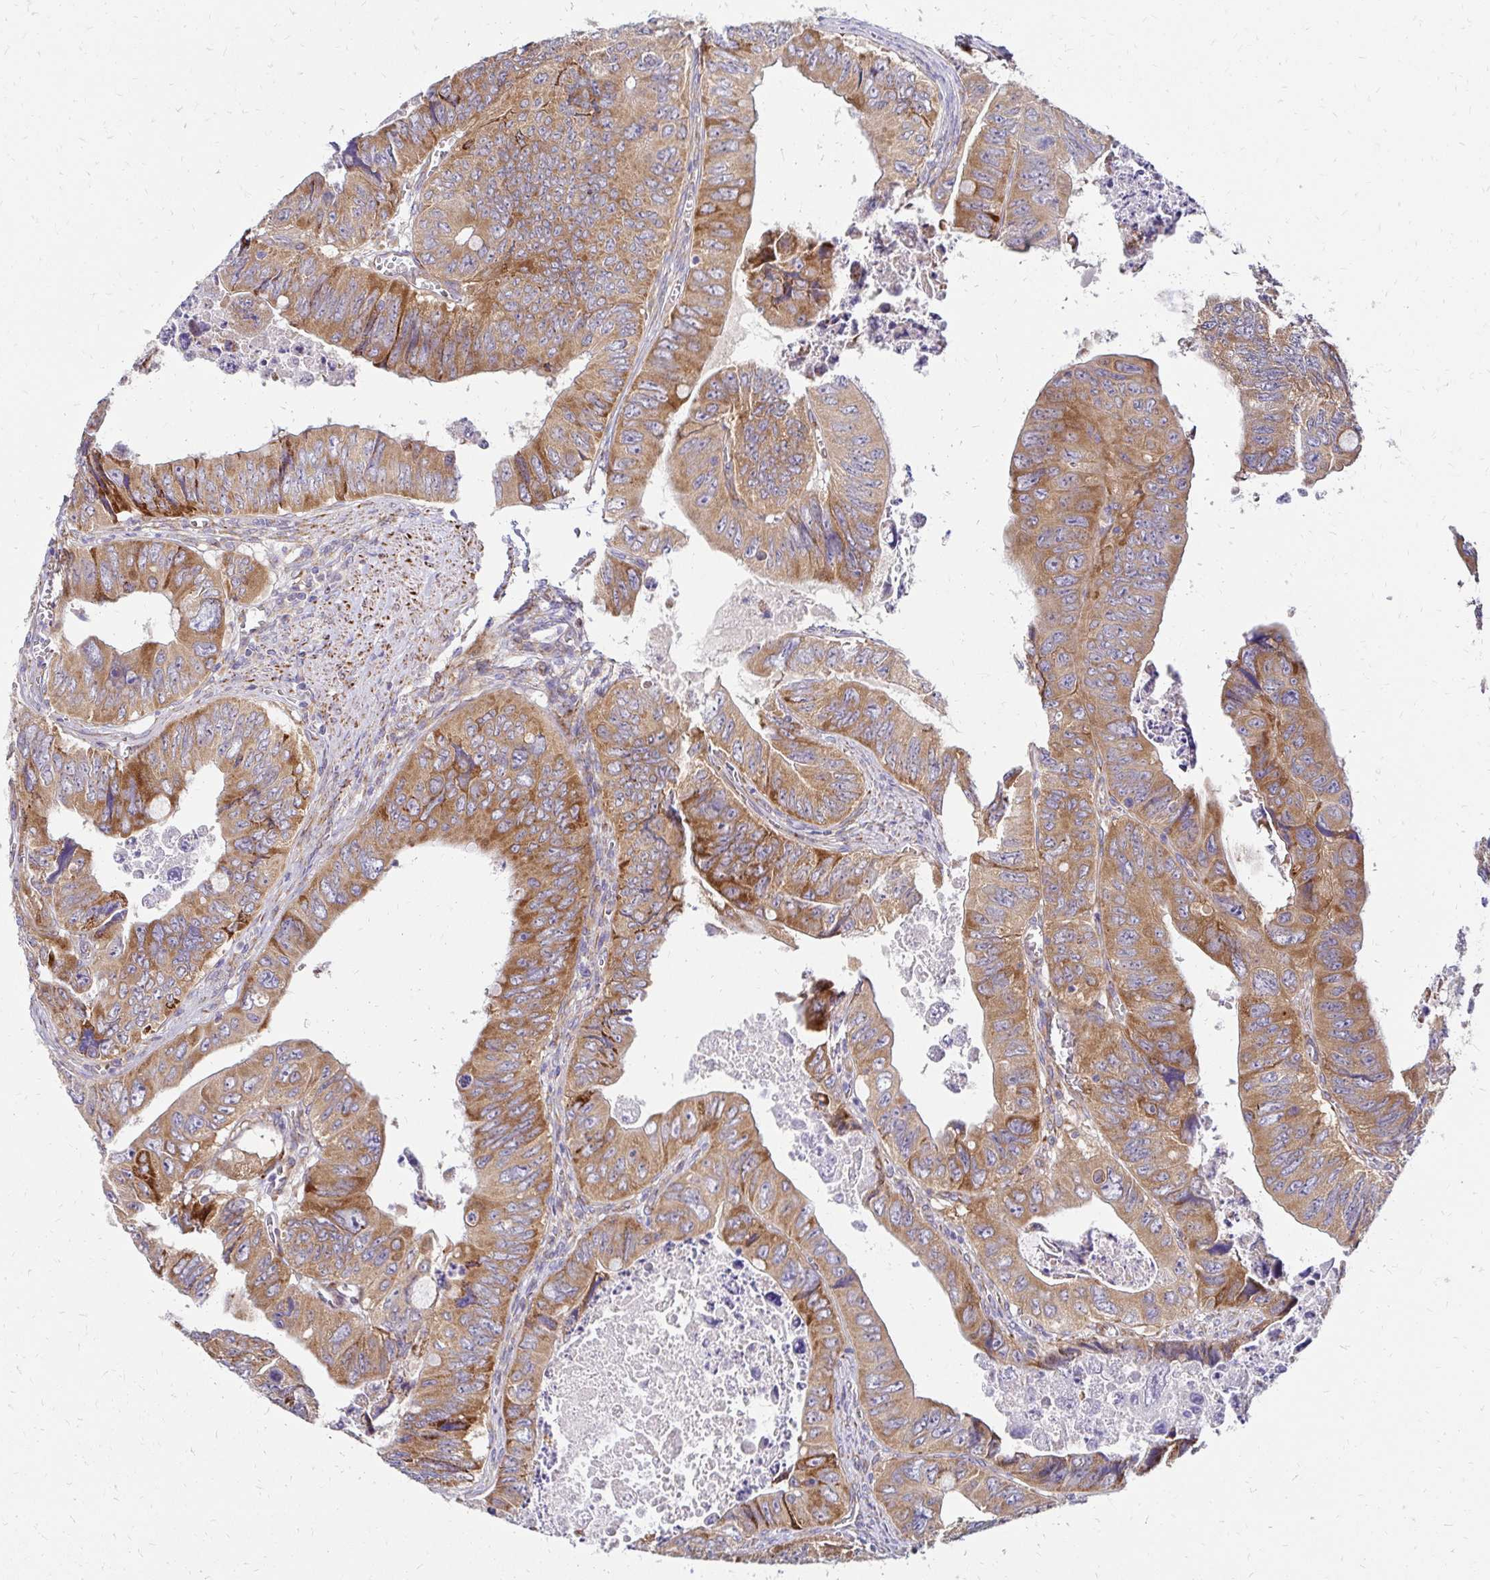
{"staining": {"intensity": "moderate", "quantity": ">75%", "location": "cytoplasmic/membranous"}, "tissue": "colorectal cancer", "cell_type": "Tumor cells", "image_type": "cancer", "snomed": [{"axis": "morphology", "description": "Adenocarcinoma, NOS"}, {"axis": "topography", "description": "Colon"}], "caption": "A high-resolution photomicrograph shows immunohistochemistry (IHC) staining of colorectal cancer, which exhibits moderate cytoplasmic/membranous staining in approximately >75% of tumor cells.", "gene": "IDUA", "patient": {"sex": "female", "age": 84}}